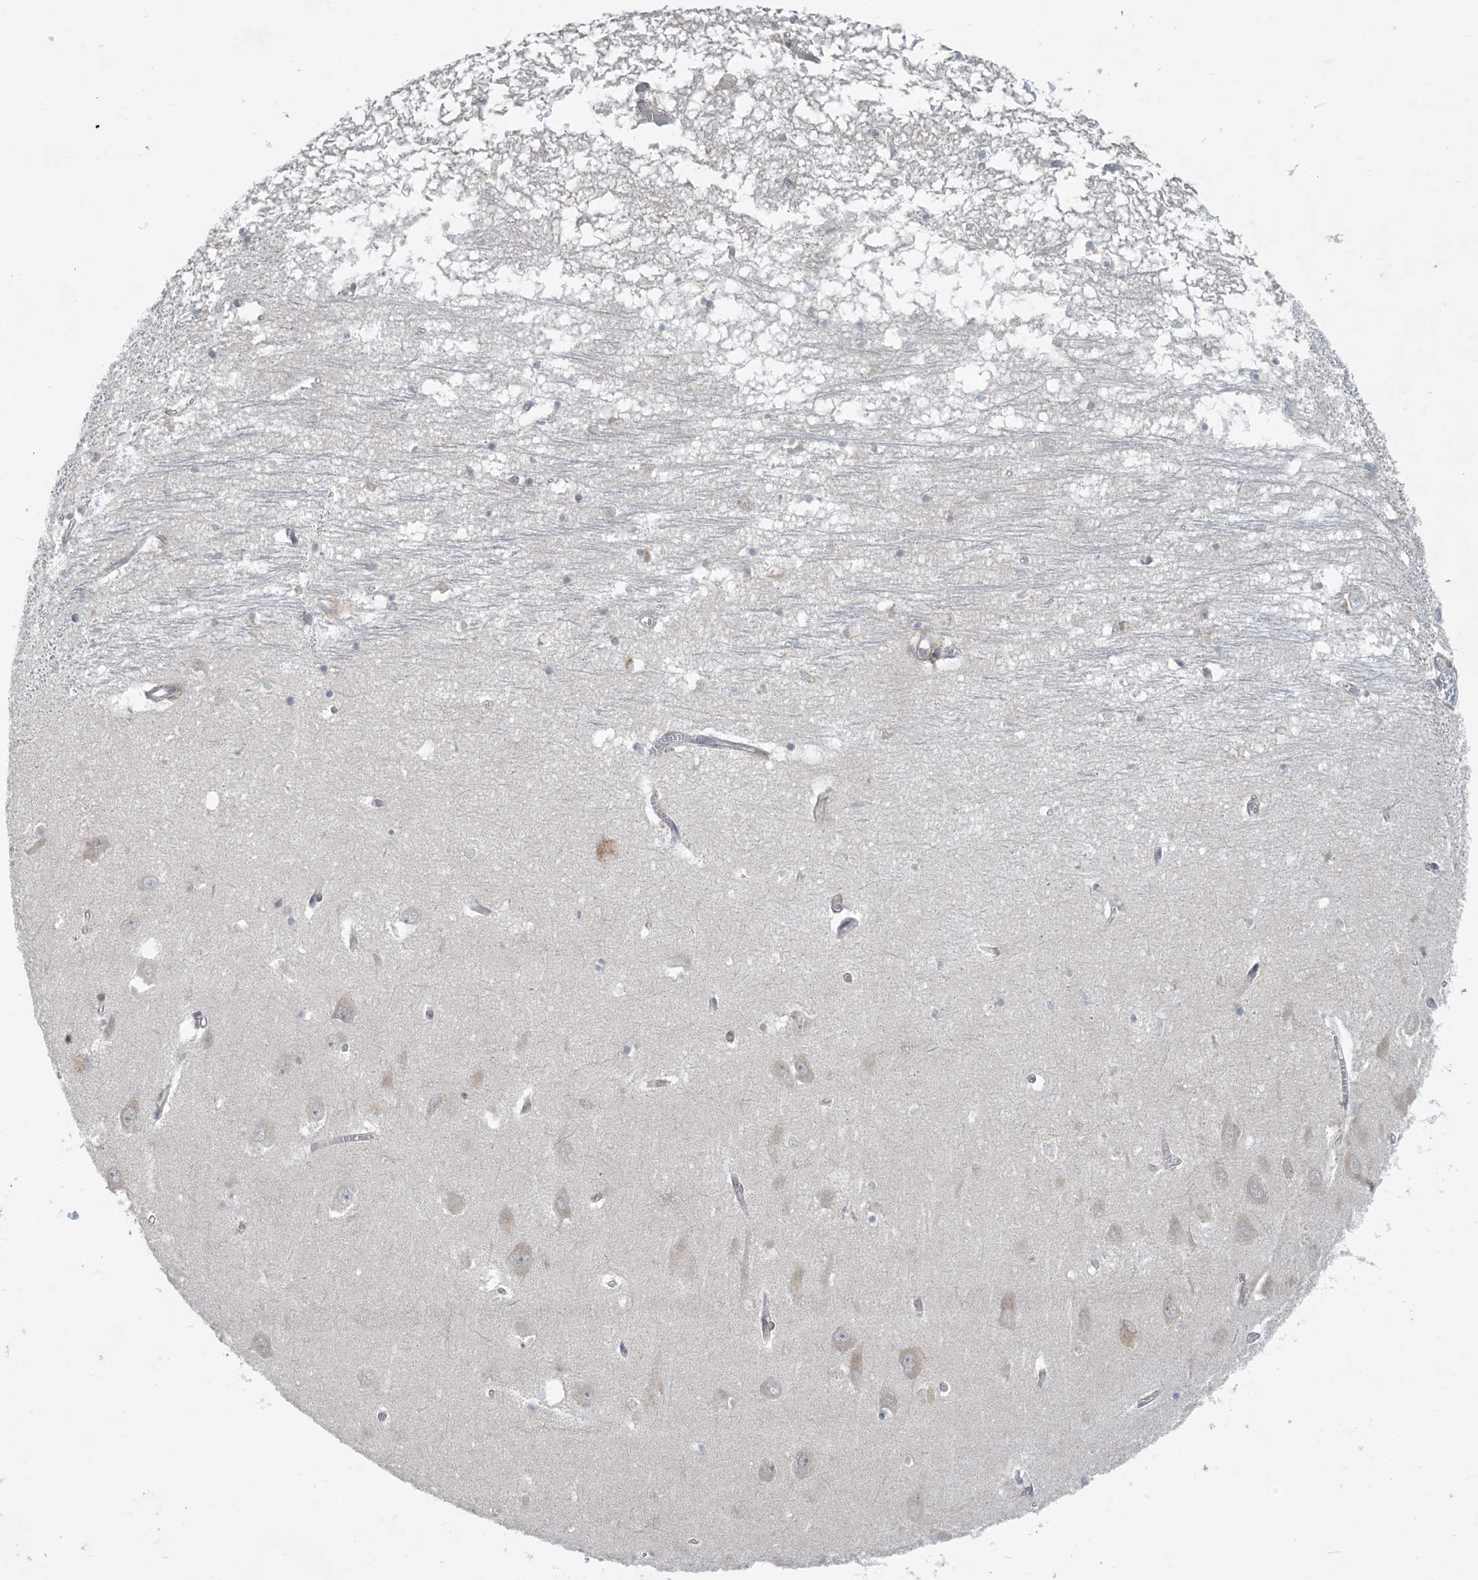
{"staining": {"intensity": "negative", "quantity": "none", "location": "none"}, "tissue": "hippocampus", "cell_type": "Glial cells", "image_type": "normal", "snomed": [{"axis": "morphology", "description": "Normal tissue, NOS"}, {"axis": "topography", "description": "Hippocampus"}], "caption": "Glial cells are negative for protein expression in unremarkable human hippocampus. Nuclei are stained in blue.", "gene": "HACL1", "patient": {"sex": "male", "age": 70}}